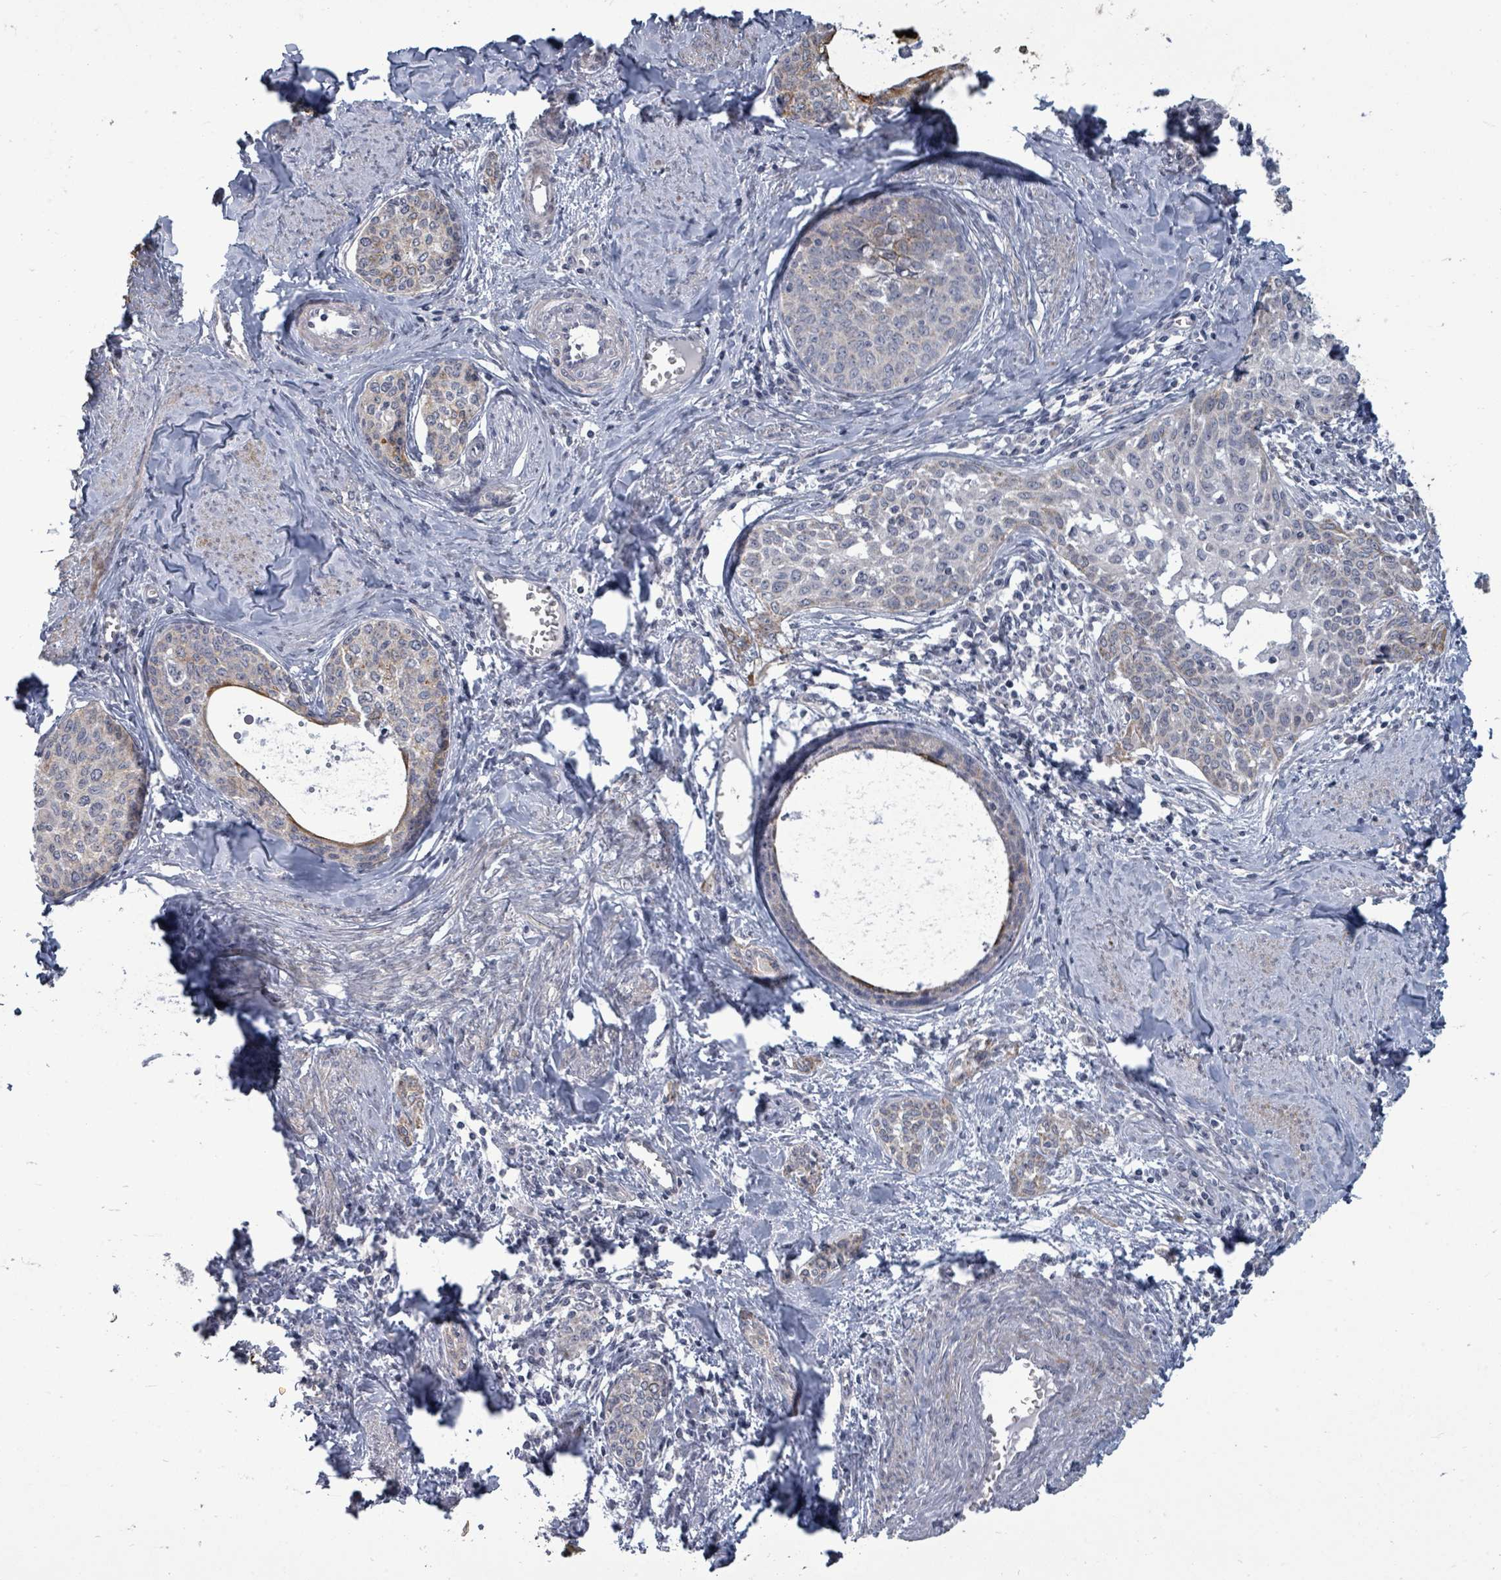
{"staining": {"intensity": "moderate", "quantity": "<25%", "location": "cytoplasmic/membranous"}, "tissue": "cervical cancer", "cell_type": "Tumor cells", "image_type": "cancer", "snomed": [{"axis": "morphology", "description": "Squamous cell carcinoma, NOS"}, {"axis": "morphology", "description": "Adenocarcinoma, NOS"}, {"axis": "topography", "description": "Cervix"}], "caption": "Moderate cytoplasmic/membranous staining for a protein is appreciated in approximately <25% of tumor cells of cervical cancer (squamous cell carcinoma) using immunohistochemistry (IHC).", "gene": "PTPN20", "patient": {"sex": "female", "age": 52}}